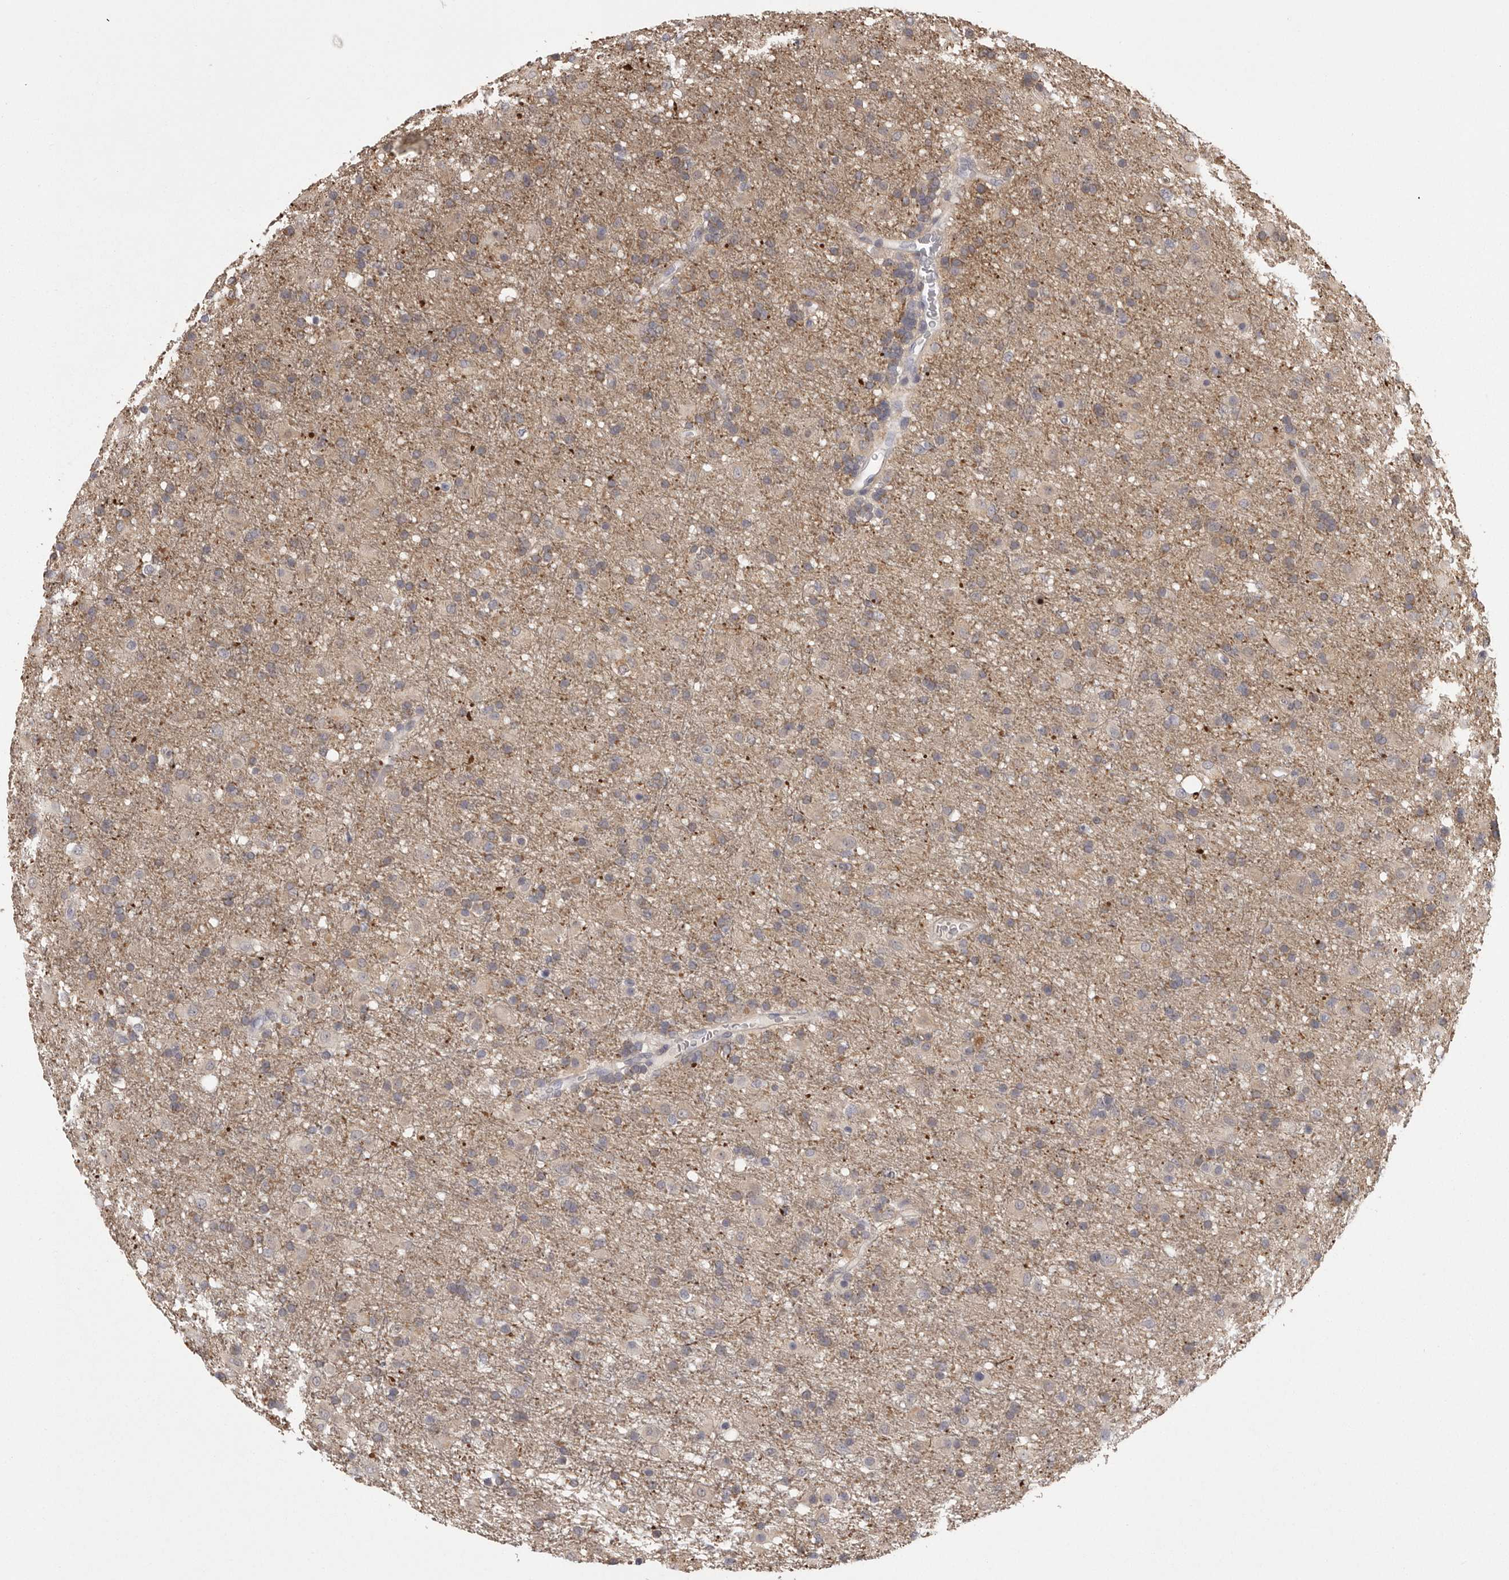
{"staining": {"intensity": "weak", "quantity": "25%-75%", "location": "cytoplasmic/membranous"}, "tissue": "glioma", "cell_type": "Tumor cells", "image_type": "cancer", "snomed": [{"axis": "morphology", "description": "Glioma, malignant, Low grade"}, {"axis": "topography", "description": "Brain"}], "caption": "Brown immunohistochemical staining in human glioma reveals weak cytoplasmic/membranous positivity in about 25%-75% of tumor cells.", "gene": "MDH1", "patient": {"sex": "male", "age": 65}}